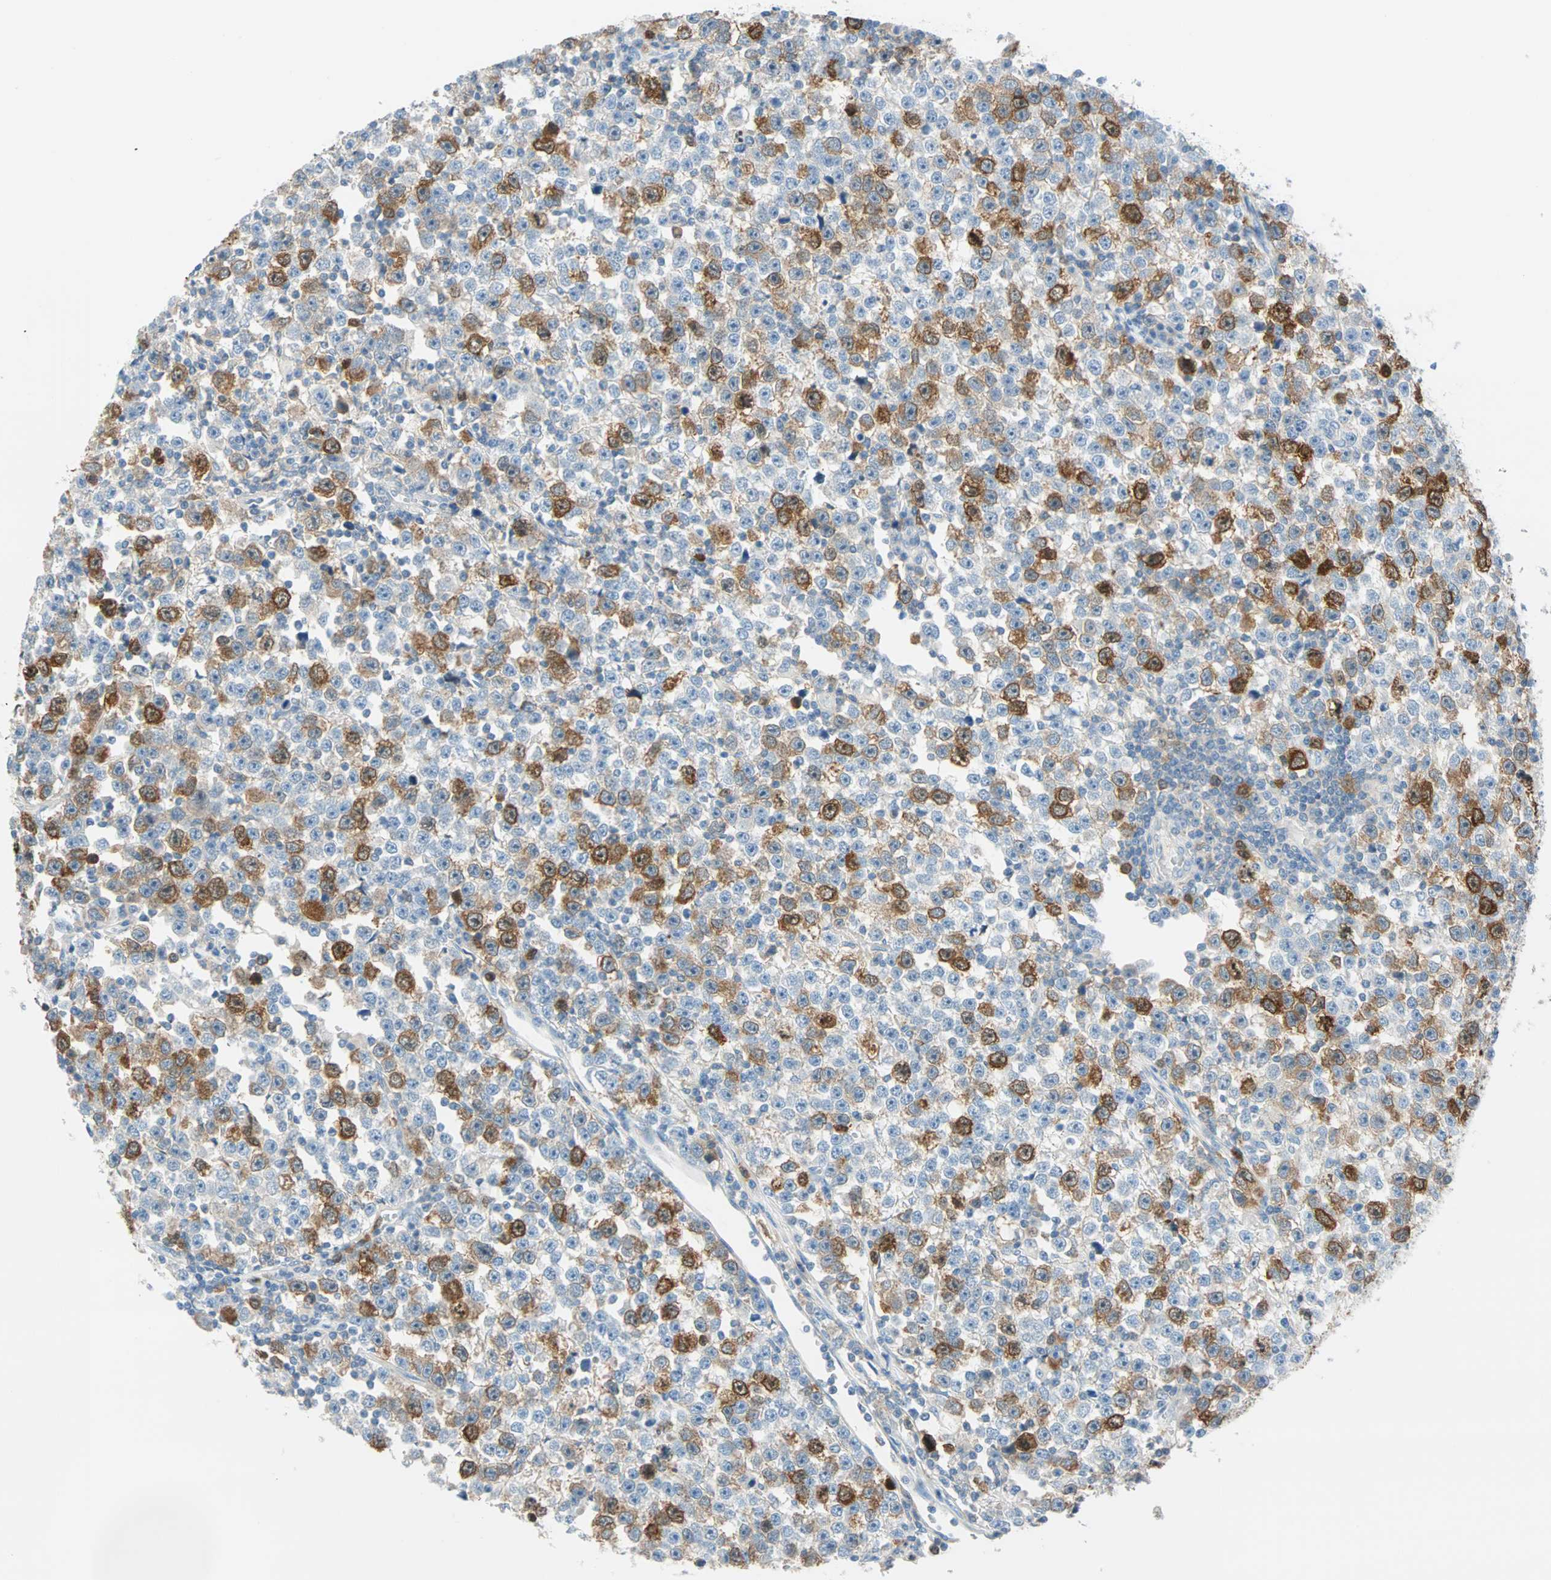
{"staining": {"intensity": "moderate", "quantity": "<25%", "location": "cytoplasmic/membranous,nuclear"}, "tissue": "testis cancer", "cell_type": "Tumor cells", "image_type": "cancer", "snomed": [{"axis": "morphology", "description": "Seminoma, NOS"}, {"axis": "topography", "description": "Testis"}], "caption": "Immunohistochemistry (DAB (3,3'-diaminobenzidine)) staining of testis cancer exhibits moderate cytoplasmic/membranous and nuclear protein staining in approximately <25% of tumor cells.", "gene": "PTTG1", "patient": {"sex": "male", "age": 43}}